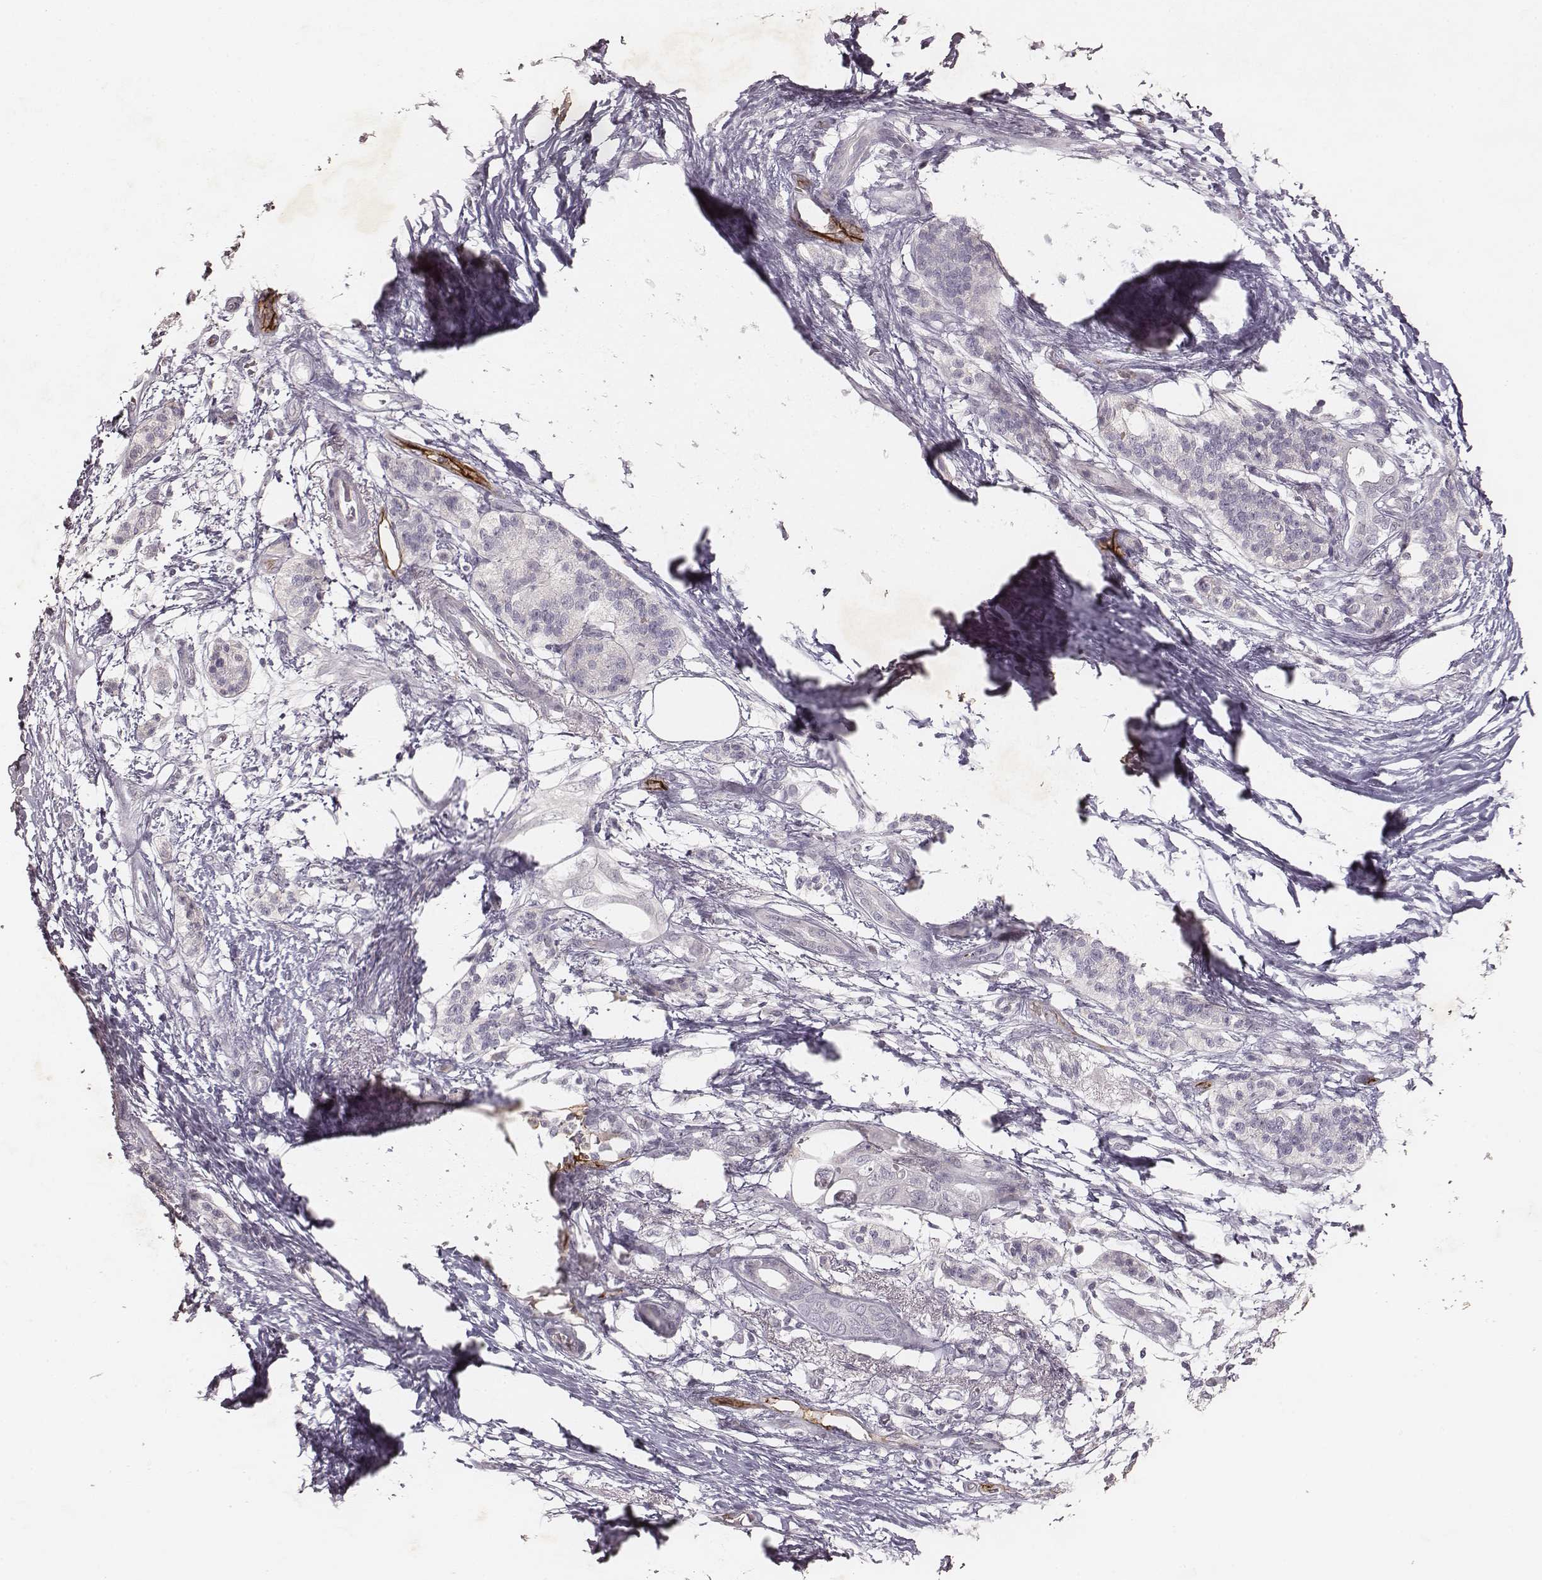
{"staining": {"intensity": "negative", "quantity": "none", "location": "none"}, "tissue": "pancreatic cancer", "cell_type": "Tumor cells", "image_type": "cancer", "snomed": [{"axis": "morphology", "description": "Adenocarcinoma, NOS"}, {"axis": "topography", "description": "Pancreas"}], "caption": "Immunohistochemical staining of adenocarcinoma (pancreatic) reveals no significant expression in tumor cells. (DAB IHC visualized using brightfield microscopy, high magnification).", "gene": "MADCAM1", "patient": {"sex": "female", "age": 72}}